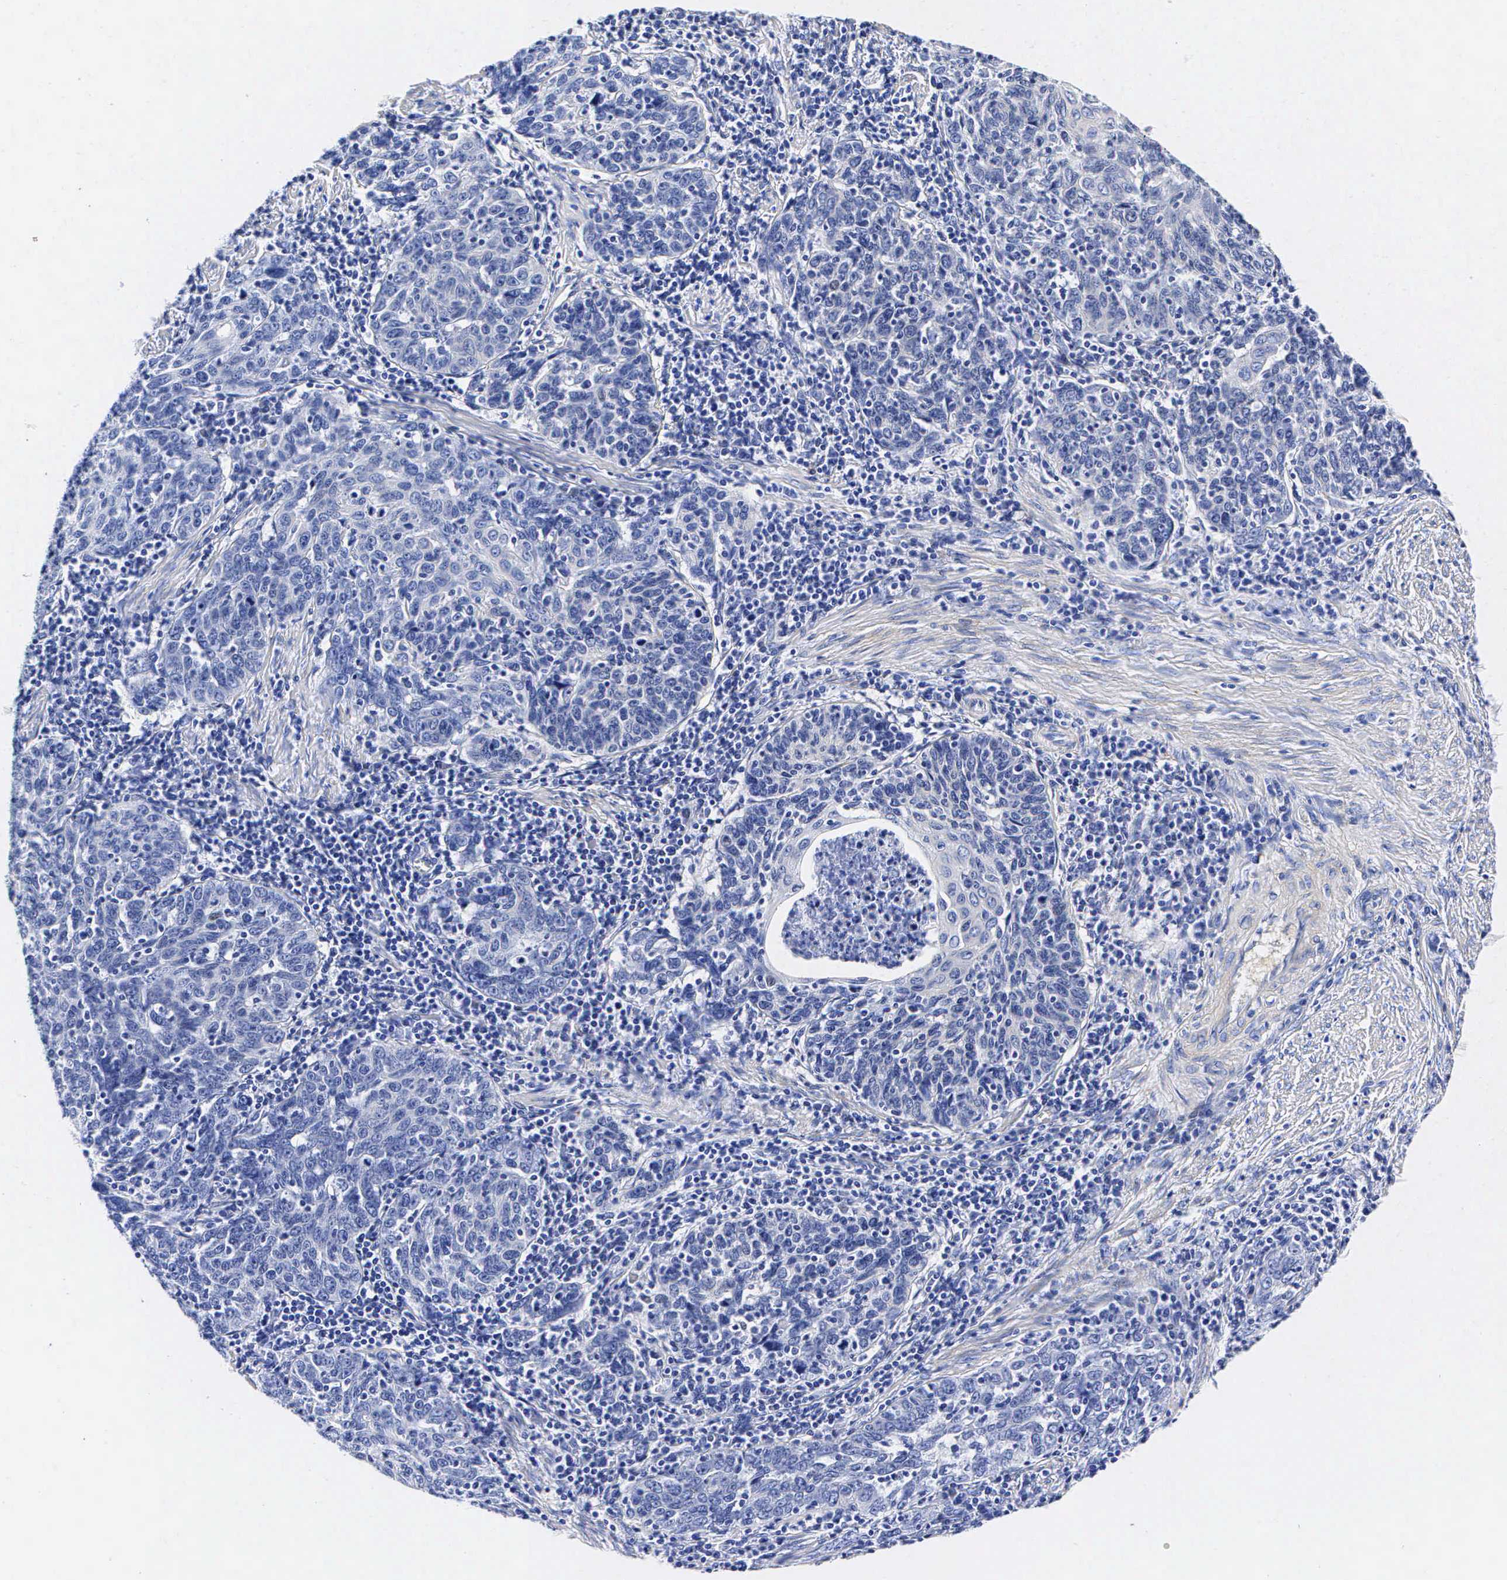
{"staining": {"intensity": "negative", "quantity": "none", "location": "none"}, "tissue": "cervical cancer", "cell_type": "Tumor cells", "image_type": "cancer", "snomed": [{"axis": "morphology", "description": "Squamous cell carcinoma, NOS"}, {"axis": "topography", "description": "Cervix"}], "caption": "Tumor cells are negative for protein expression in human cervical squamous cell carcinoma.", "gene": "ENO2", "patient": {"sex": "female", "age": 41}}